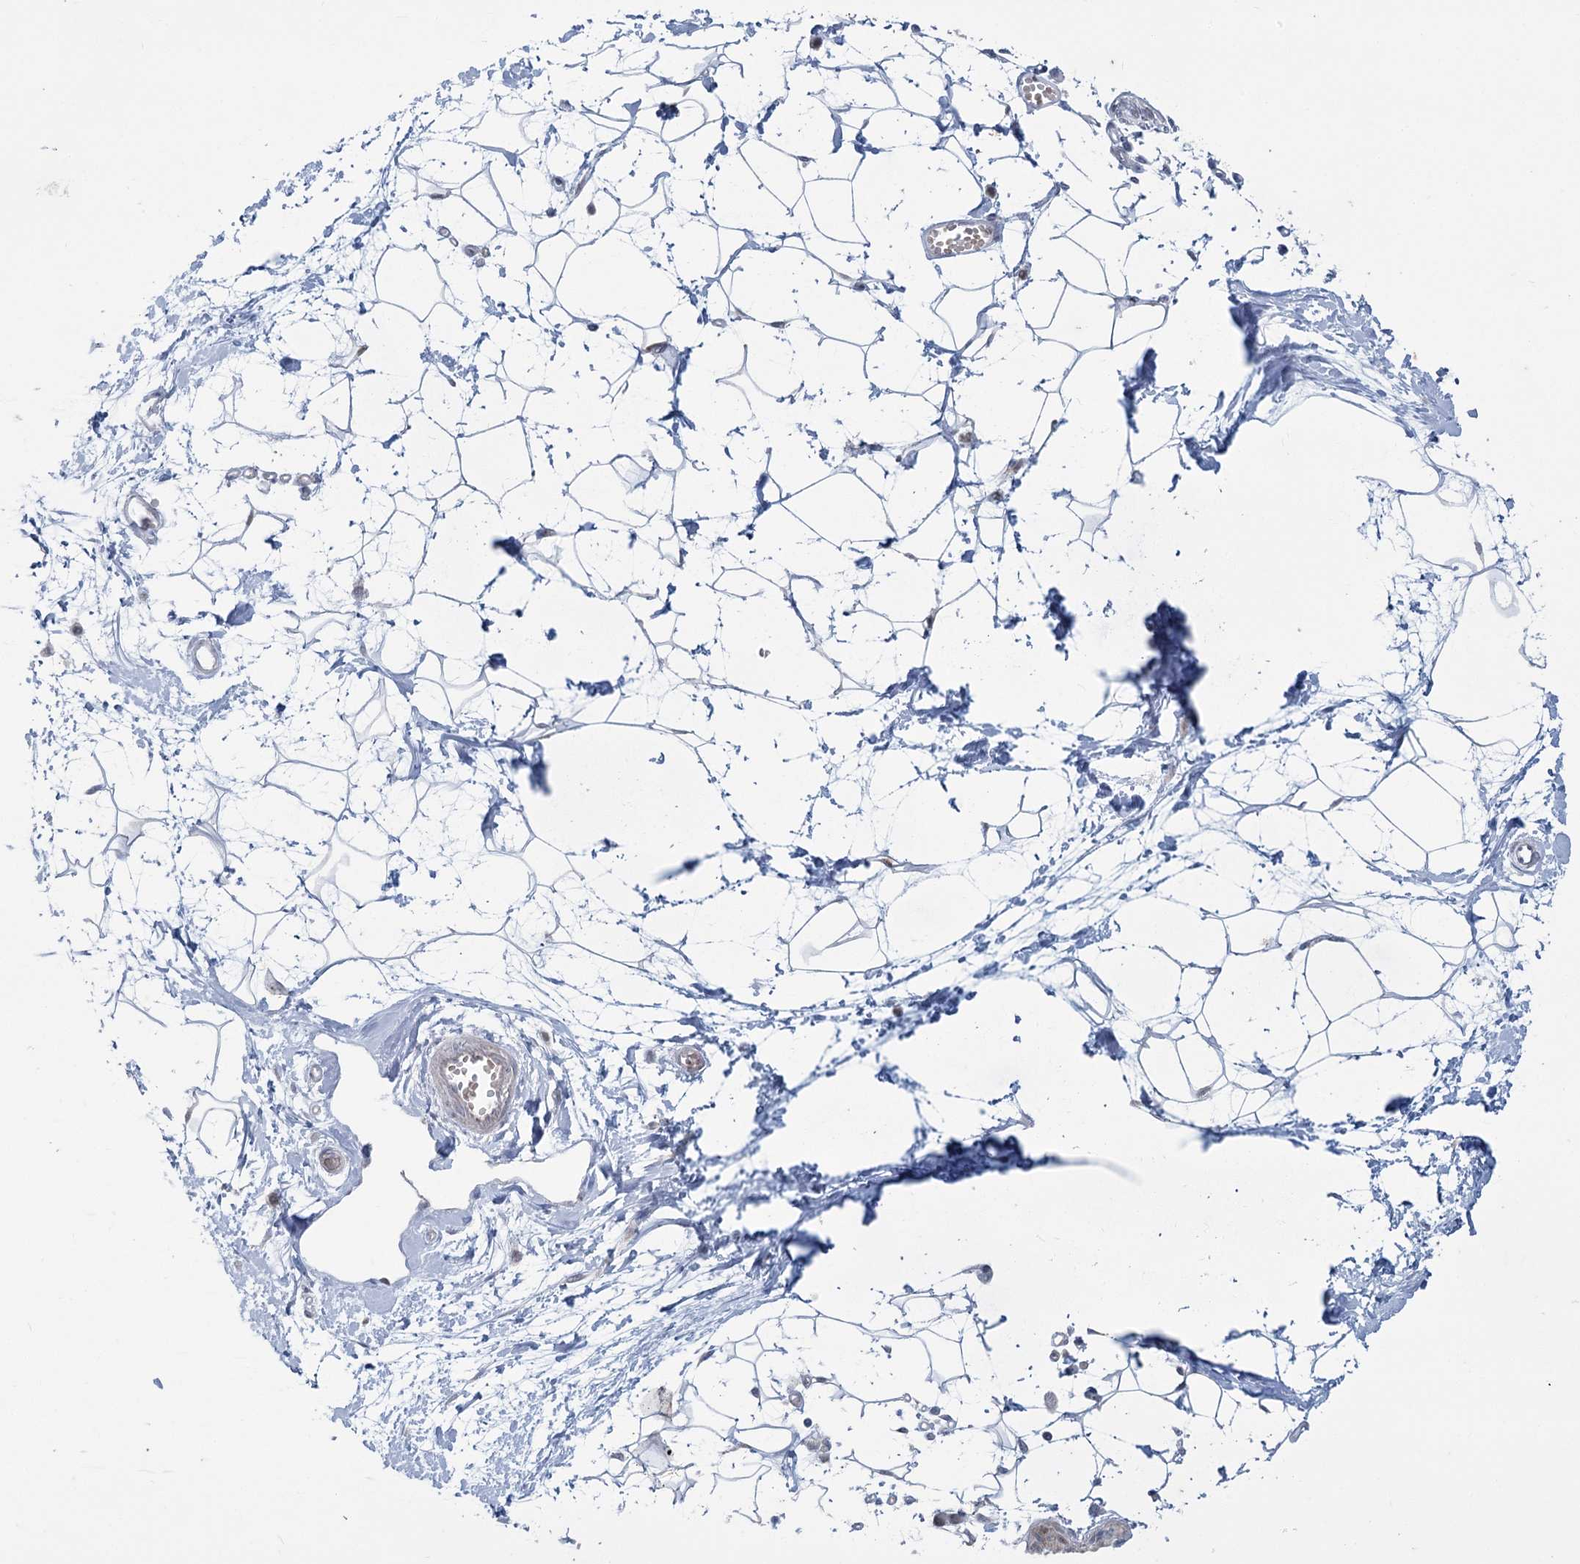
{"staining": {"intensity": "negative", "quantity": "none", "location": "none"}, "tissue": "breast", "cell_type": "Adipocytes", "image_type": "normal", "snomed": [{"axis": "morphology", "description": "Normal tissue, NOS"}, {"axis": "topography", "description": "Breast"}], "caption": "DAB (3,3'-diaminobenzidine) immunohistochemical staining of normal breast reveals no significant positivity in adipocytes.", "gene": "MTG1", "patient": {"sex": "female", "age": 45}}